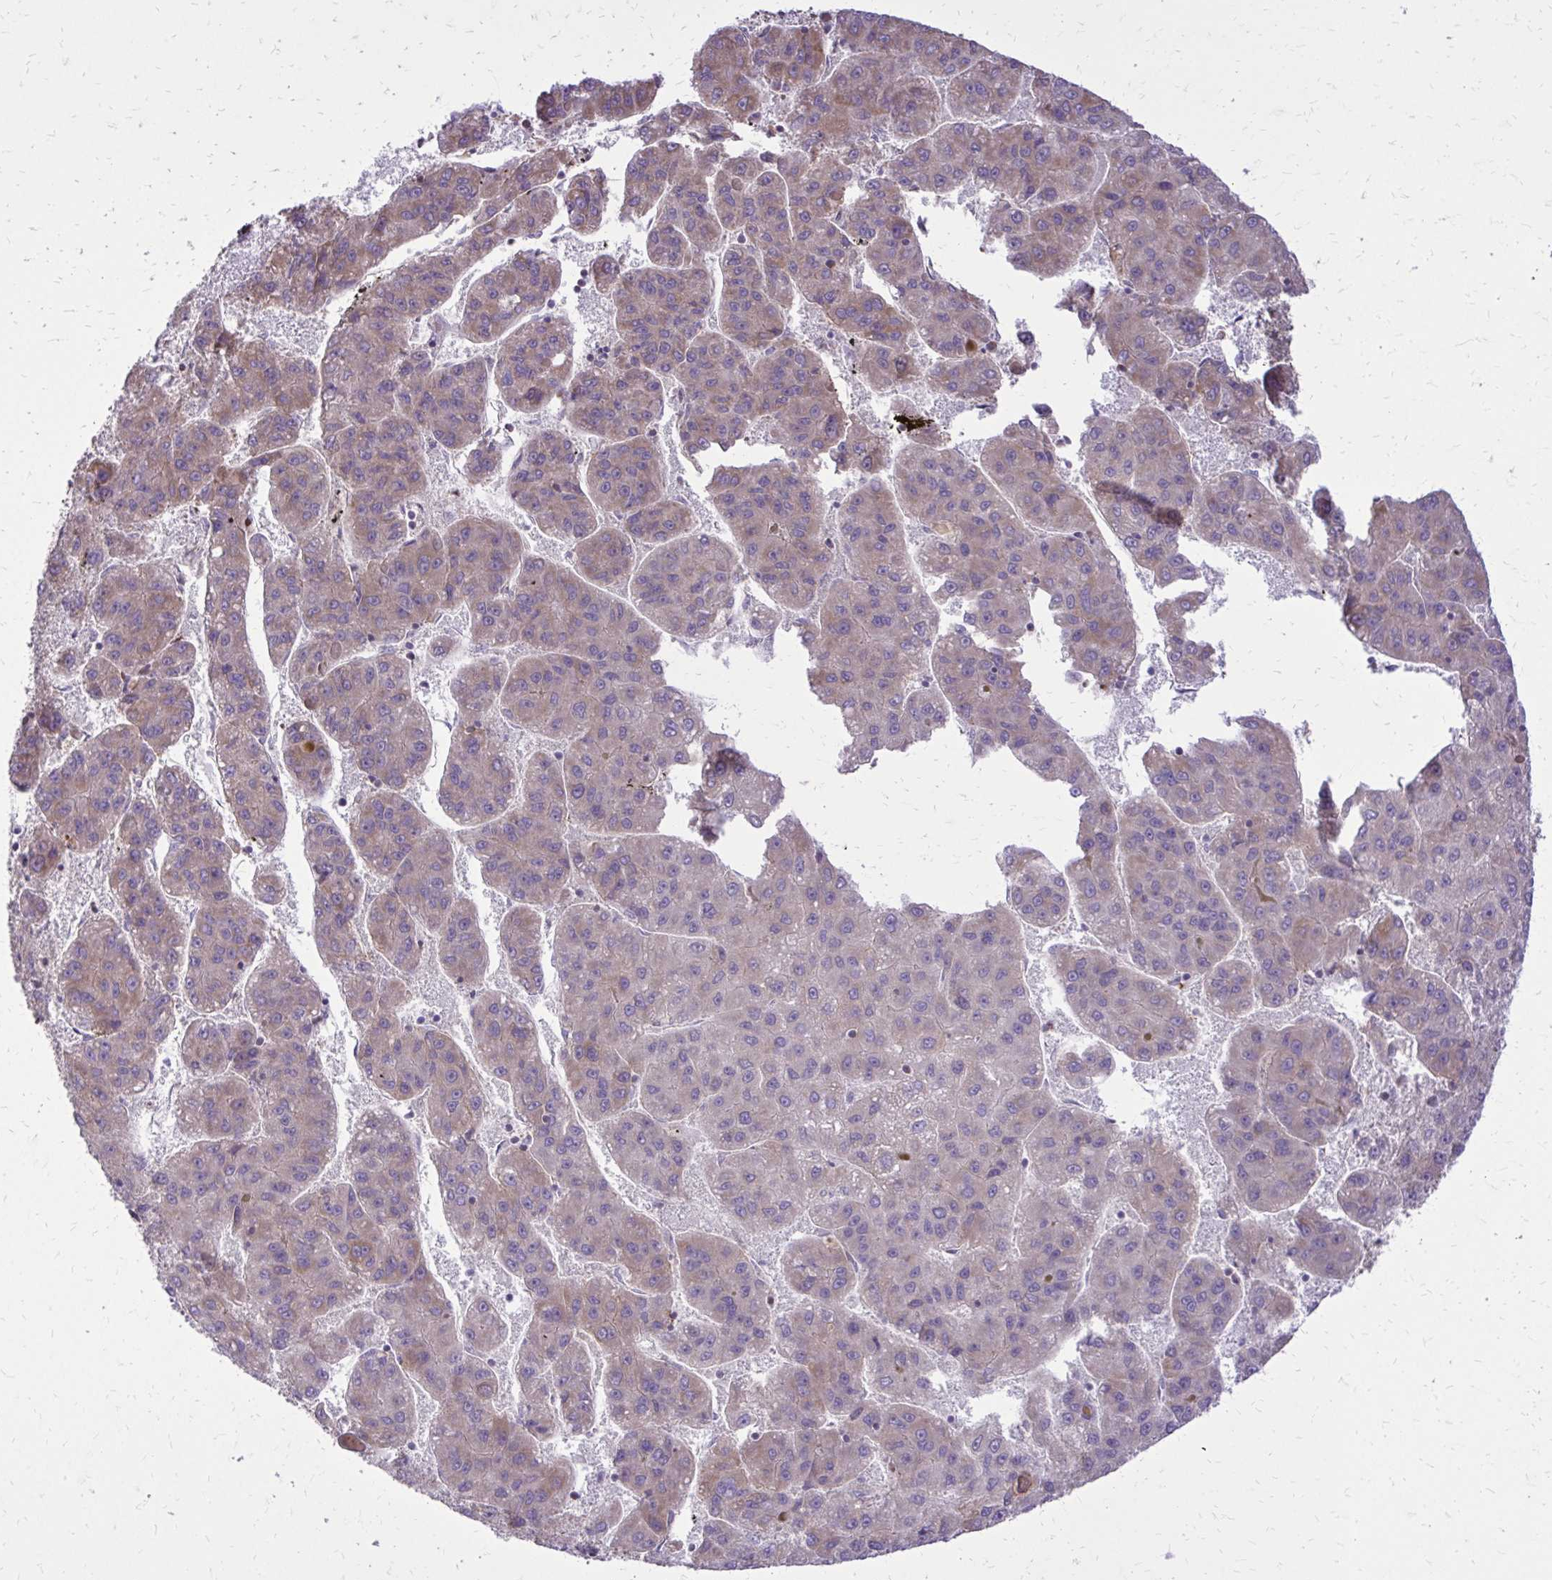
{"staining": {"intensity": "weak", "quantity": "25%-75%", "location": "cytoplasmic/membranous"}, "tissue": "liver cancer", "cell_type": "Tumor cells", "image_type": "cancer", "snomed": [{"axis": "morphology", "description": "Carcinoma, Hepatocellular, NOS"}, {"axis": "topography", "description": "Liver"}], "caption": "Immunohistochemistry (IHC) of human hepatocellular carcinoma (liver) demonstrates low levels of weak cytoplasmic/membranous positivity in approximately 25%-75% of tumor cells.", "gene": "ABCC3", "patient": {"sex": "female", "age": 82}}